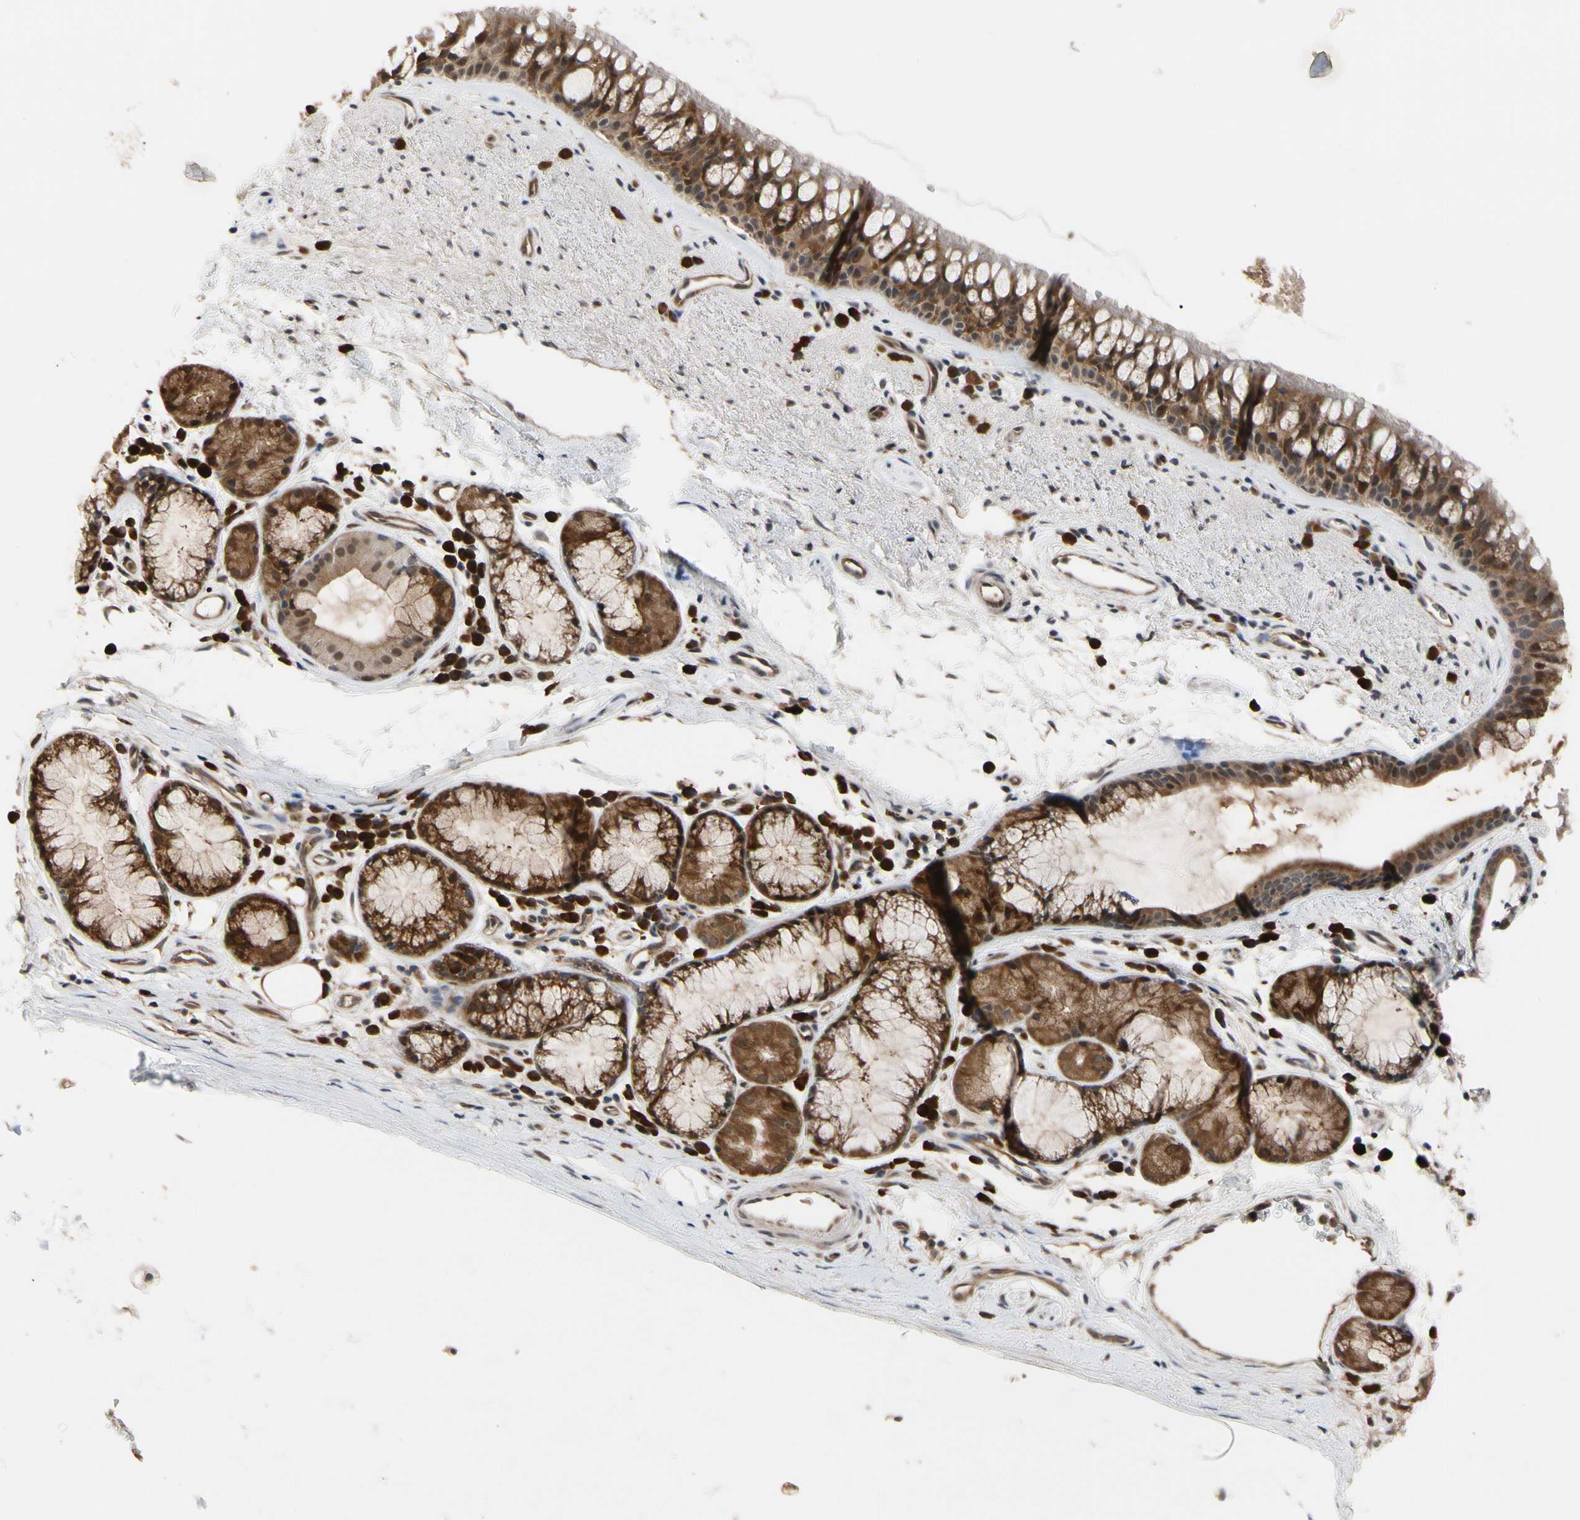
{"staining": {"intensity": "strong", "quantity": ">75%", "location": "cytoplasmic/membranous"}, "tissue": "bronchus", "cell_type": "Respiratory epithelial cells", "image_type": "normal", "snomed": [{"axis": "morphology", "description": "Normal tissue, NOS"}, {"axis": "topography", "description": "Bronchus"}], "caption": "IHC staining of benign bronchus, which exhibits high levels of strong cytoplasmic/membranous positivity in approximately >75% of respiratory epithelial cells indicating strong cytoplasmic/membranous protein staining. The staining was performed using DAB (brown) for protein detection and nuclei were counterstained in hematoxylin (blue).", "gene": "CYTIP", "patient": {"sex": "female", "age": 54}}